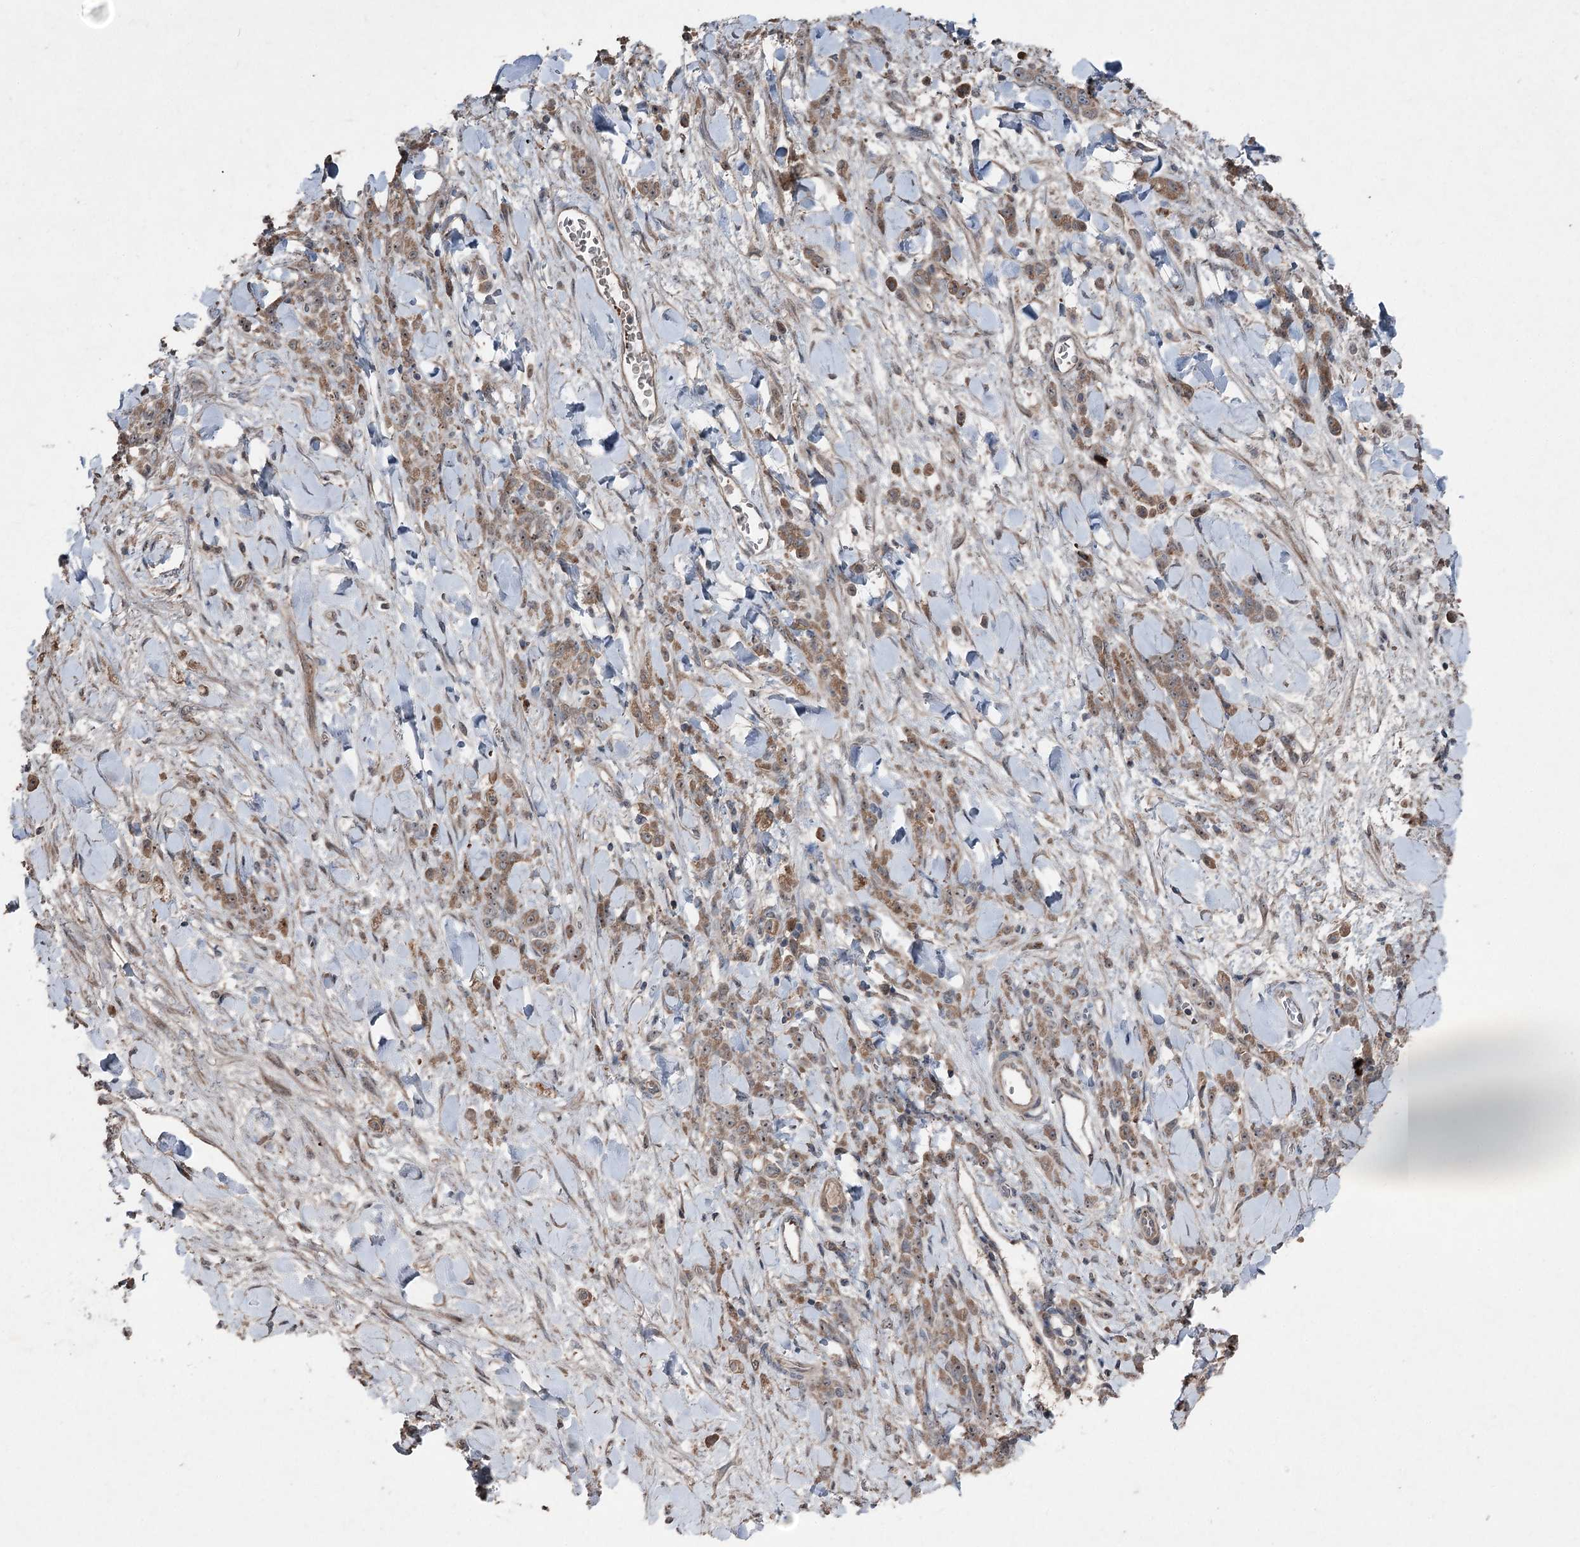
{"staining": {"intensity": "moderate", "quantity": ">75%", "location": "cytoplasmic/membranous"}, "tissue": "stomach cancer", "cell_type": "Tumor cells", "image_type": "cancer", "snomed": [{"axis": "morphology", "description": "Normal tissue, NOS"}, {"axis": "morphology", "description": "Adenocarcinoma, NOS"}, {"axis": "topography", "description": "Stomach"}], "caption": "Human stomach cancer (adenocarcinoma) stained with a brown dye exhibits moderate cytoplasmic/membranous positive staining in about >75% of tumor cells.", "gene": "MAPK8IP2", "patient": {"sex": "male", "age": 82}}